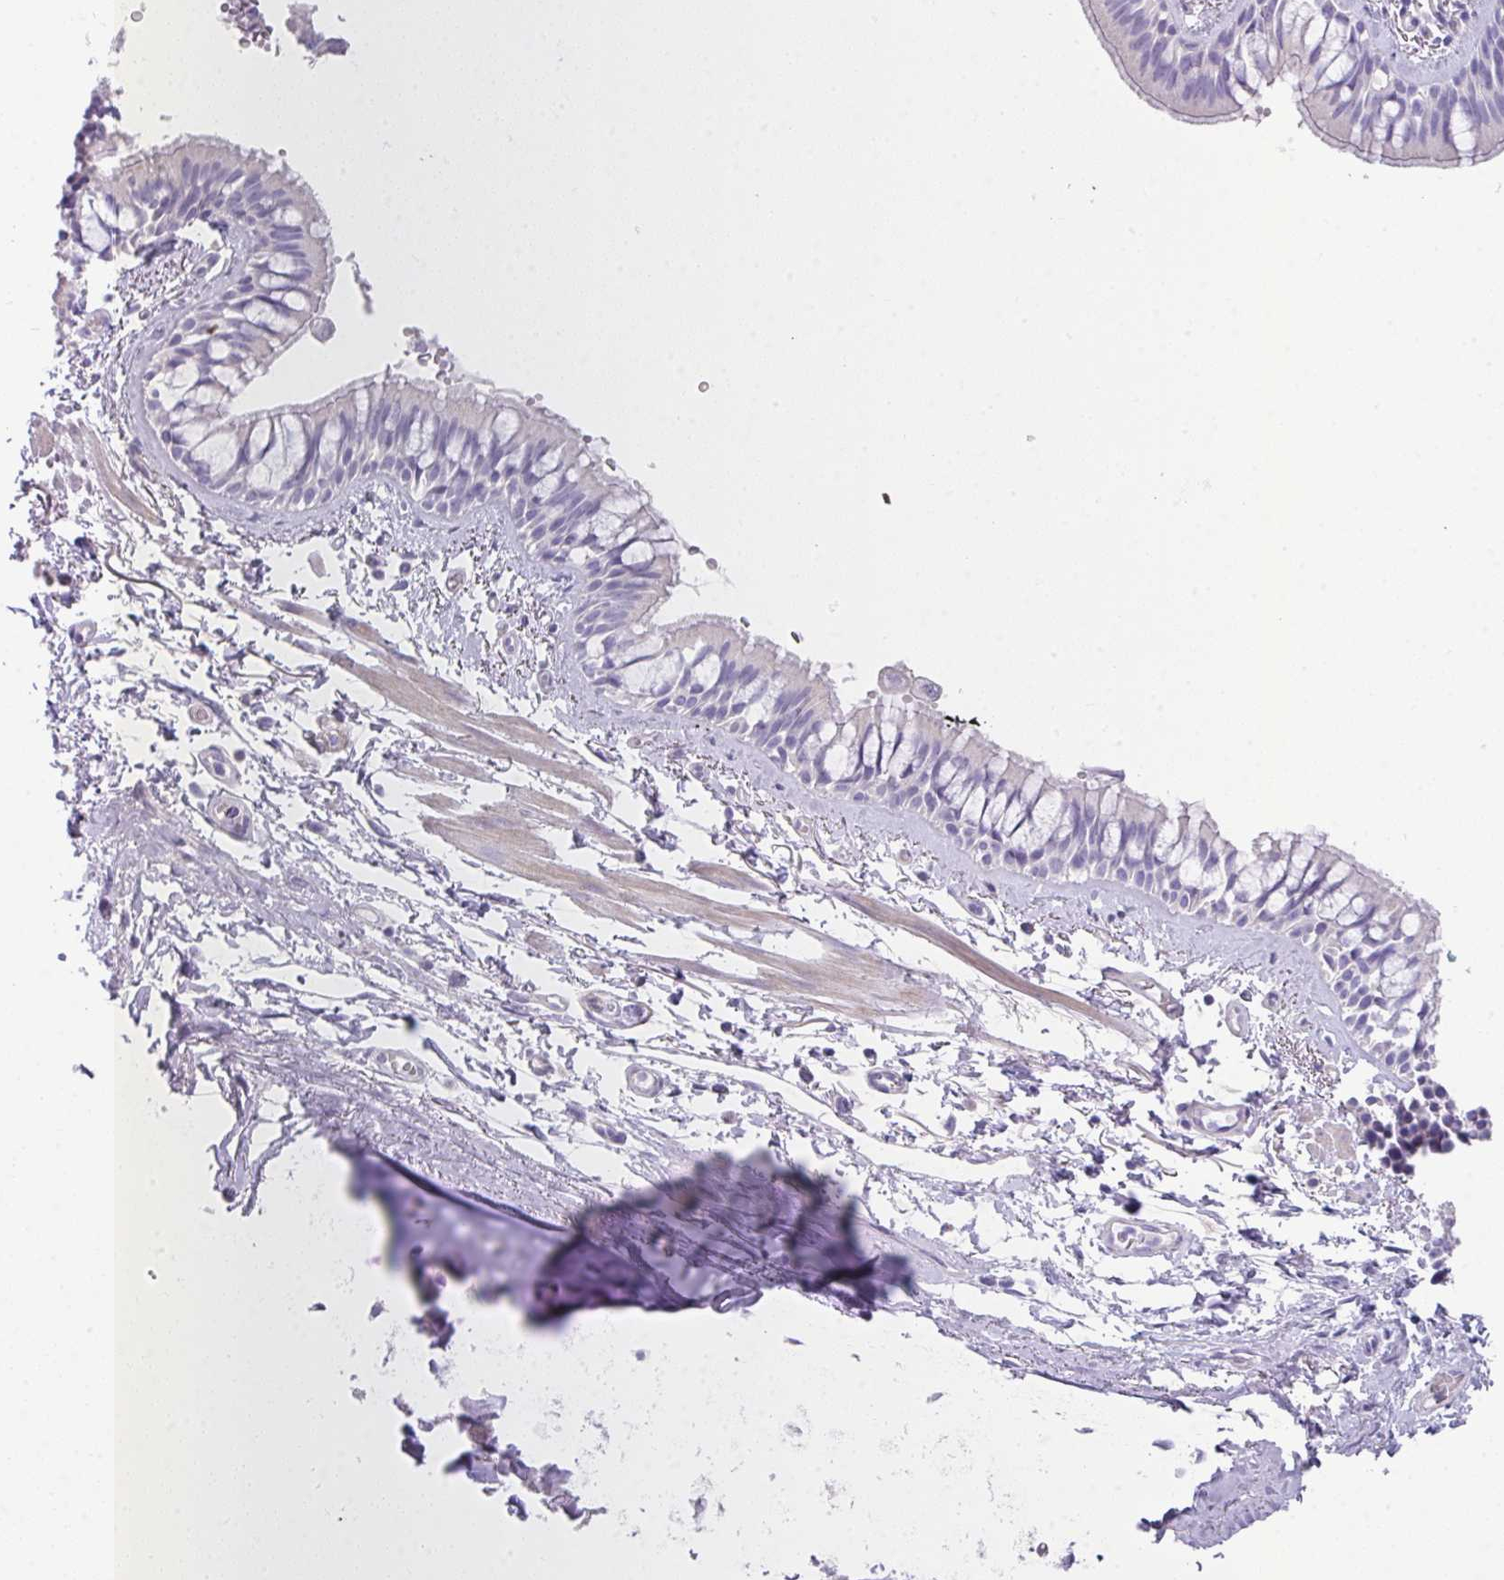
{"staining": {"intensity": "negative", "quantity": "none", "location": "none"}, "tissue": "bronchus", "cell_type": "Respiratory epithelial cells", "image_type": "normal", "snomed": [{"axis": "morphology", "description": "Normal tissue, NOS"}, {"axis": "topography", "description": "Lymph node"}, {"axis": "topography", "description": "Cartilage tissue"}, {"axis": "topography", "description": "Bronchus"}], "caption": "This is an IHC micrograph of benign bronchus. There is no expression in respiratory epithelial cells.", "gene": "GLI4", "patient": {"sex": "female", "age": 70}}